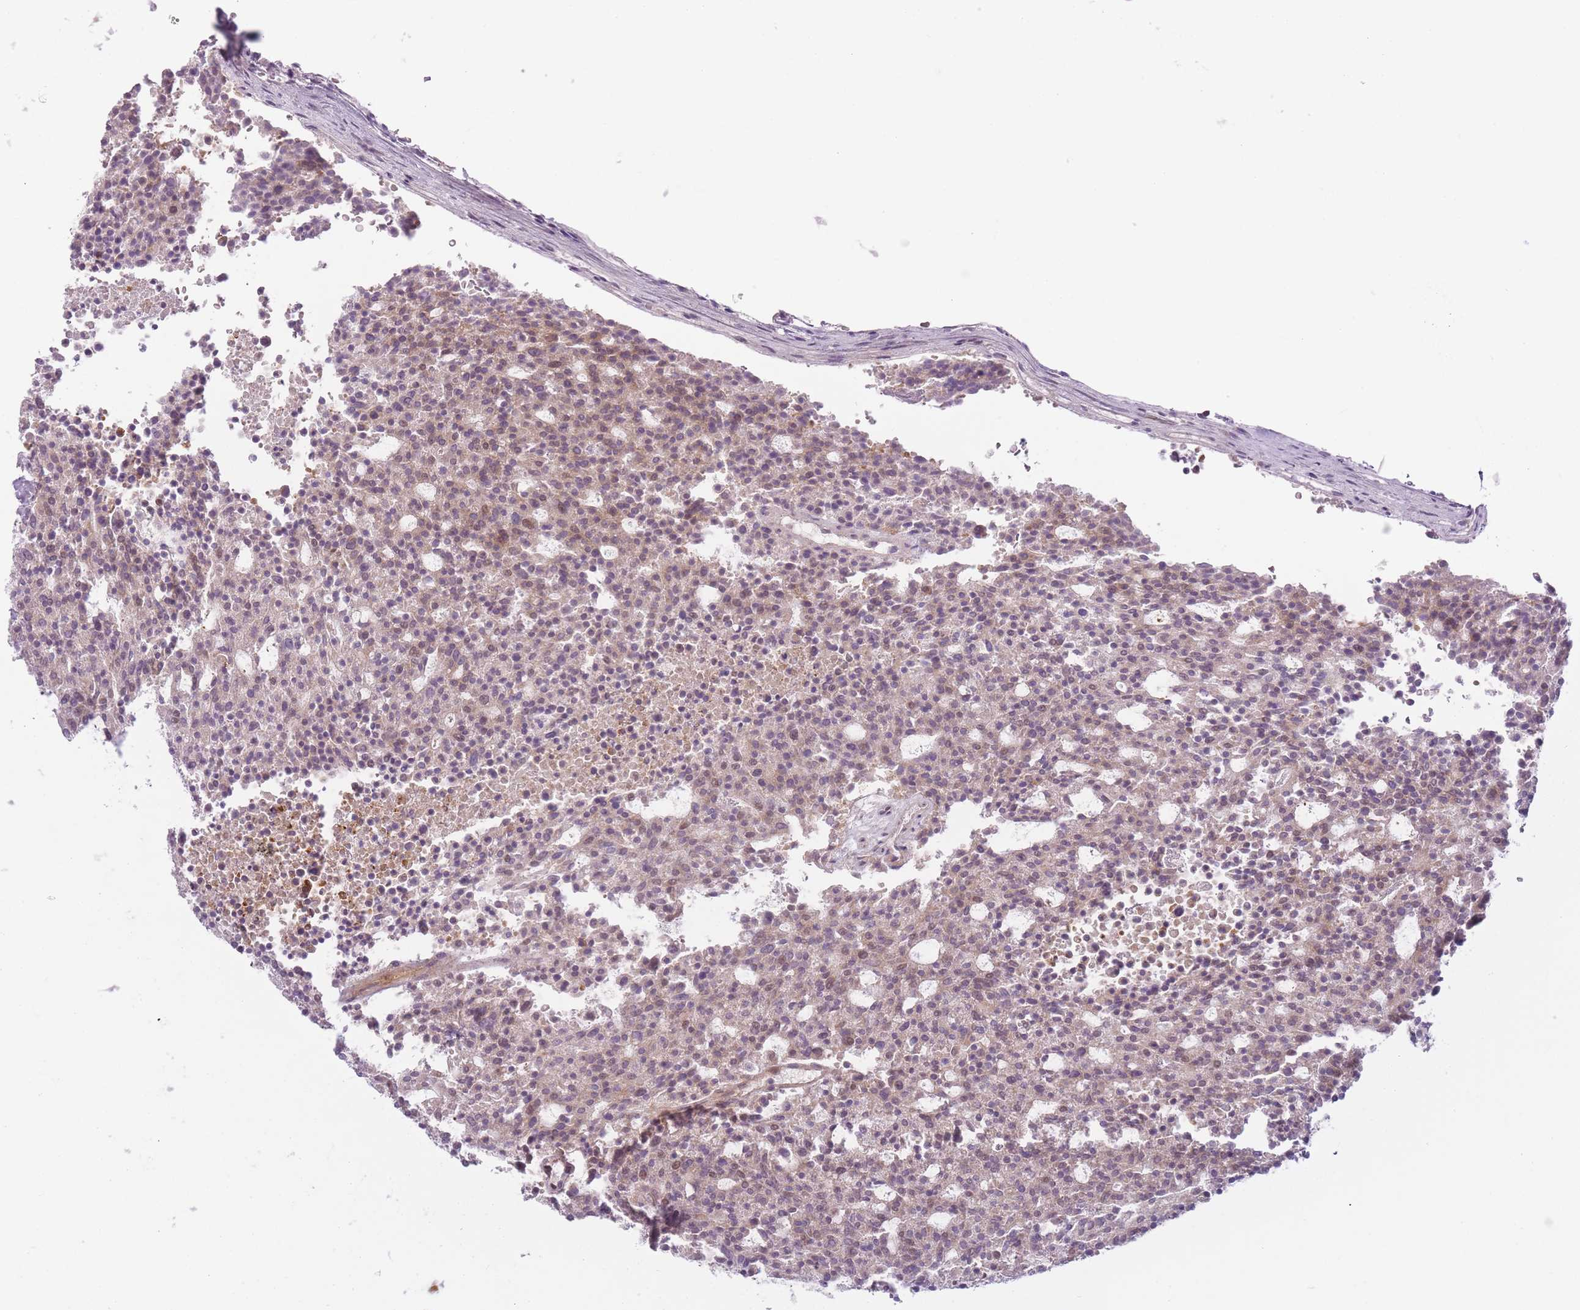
{"staining": {"intensity": "weak", "quantity": "25%-75%", "location": "nuclear"}, "tissue": "carcinoid", "cell_type": "Tumor cells", "image_type": "cancer", "snomed": [{"axis": "morphology", "description": "Carcinoid, malignant, NOS"}, {"axis": "topography", "description": "Pancreas"}], "caption": "A brown stain labels weak nuclear expression of a protein in carcinoid (malignant) tumor cells.", "gene": "OGG1", "patient": {"sex": "female", "age": 54}}